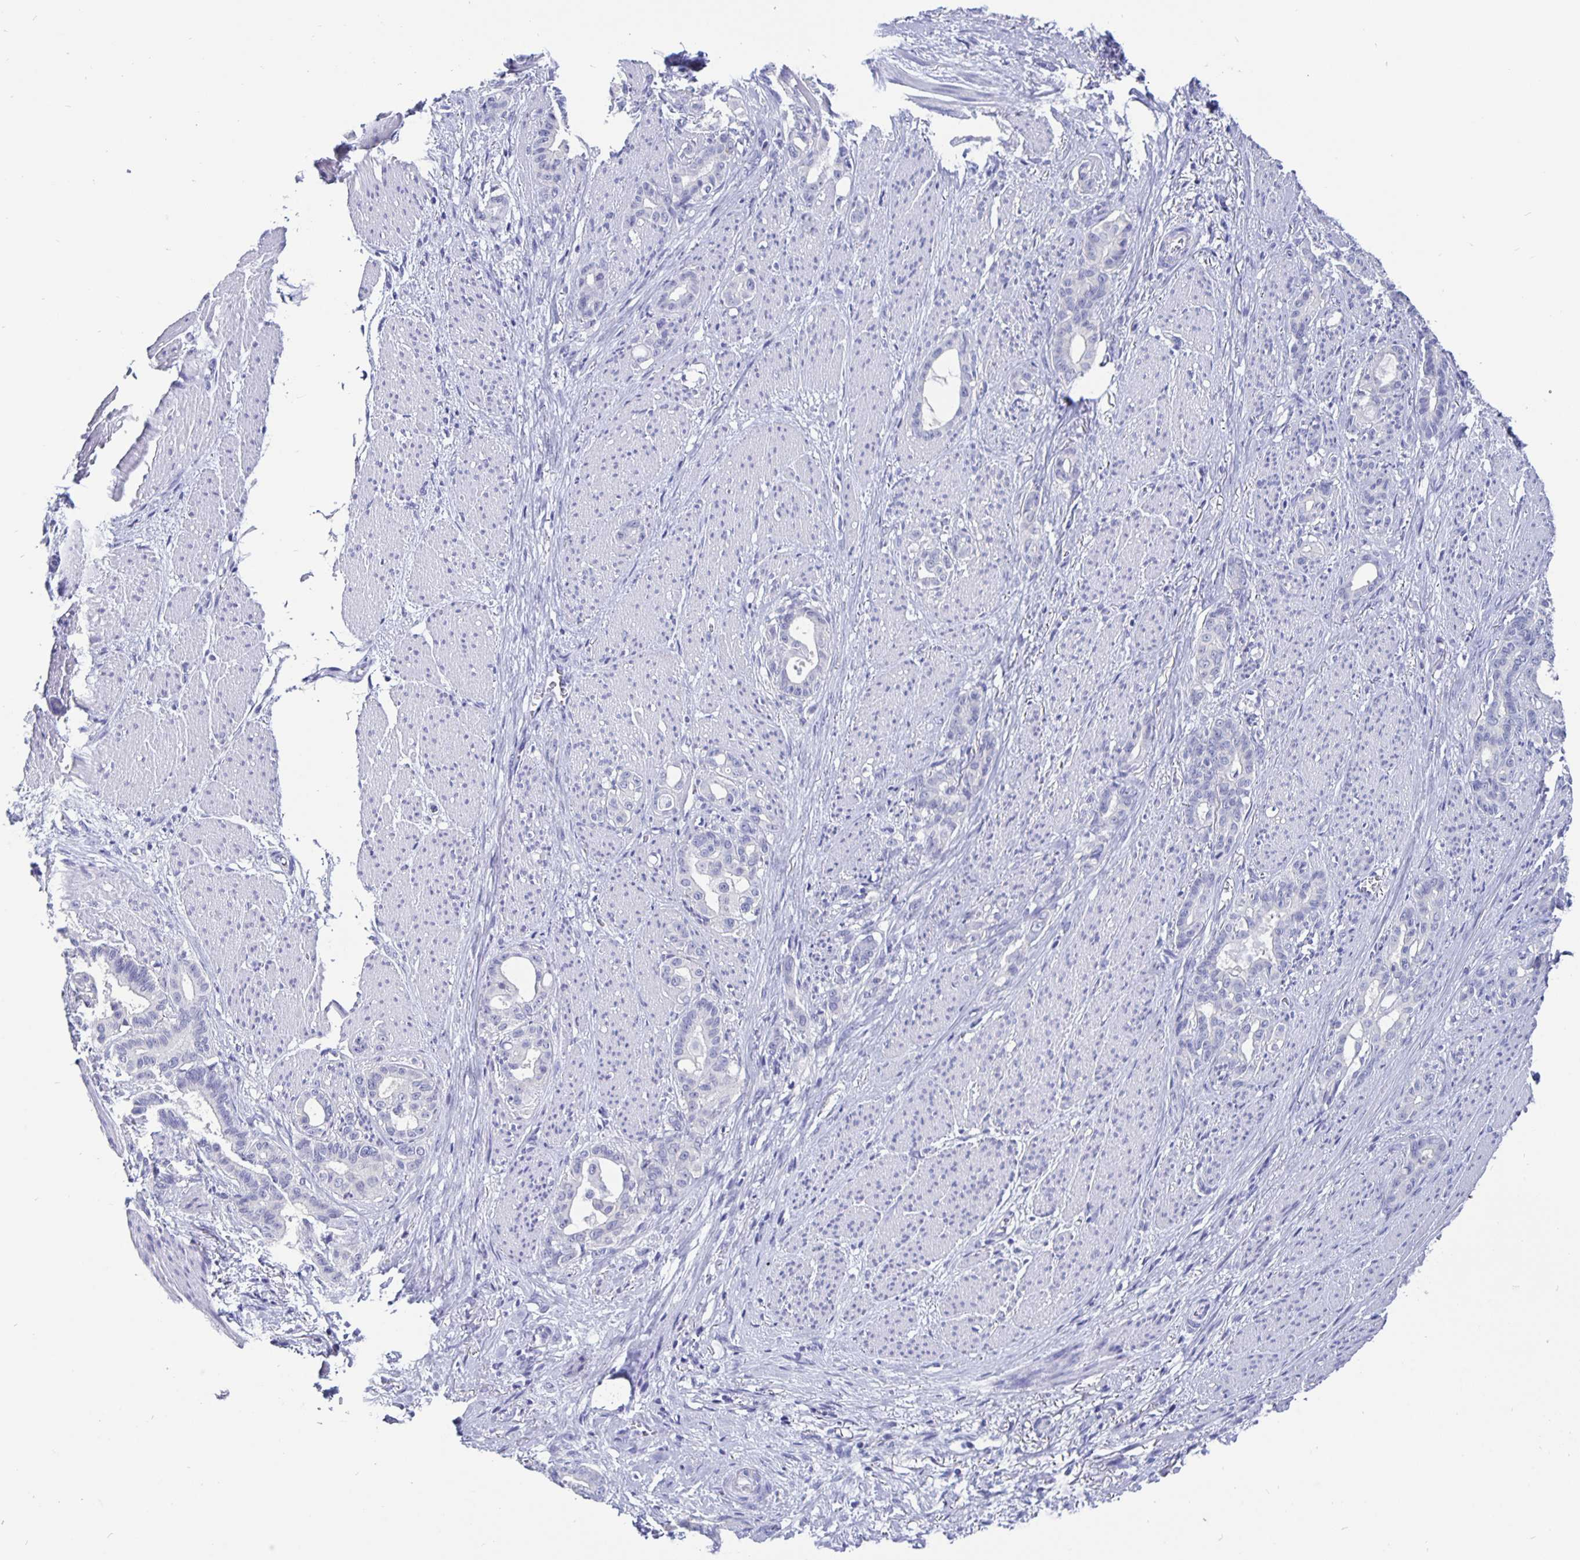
{"staining": {"intensity": "negative", "quantity": "none", "location": "none"}, "tissue": "stomach cancer", "cell_type": "Tumor cells", "image_type": "cancer", "snomed": [{"axis": "morphology", "description": "Normal tissue, NOS"}, {"axis": "morphology", "description": "Adenocarcinoma, NOS"}, {"axis": "topography", "description": "Esophagus"}, {"axis": "topography", "description": "Stomach, upper"}], "caption": "Immunohistochemistry (IHC) image of human adenocarcinoma (stomach) stained for a protein (brown), which displays no positivity in tumor cells.", "gene": "ODF3B", "patient": {"sex": "male", "age": 62}}